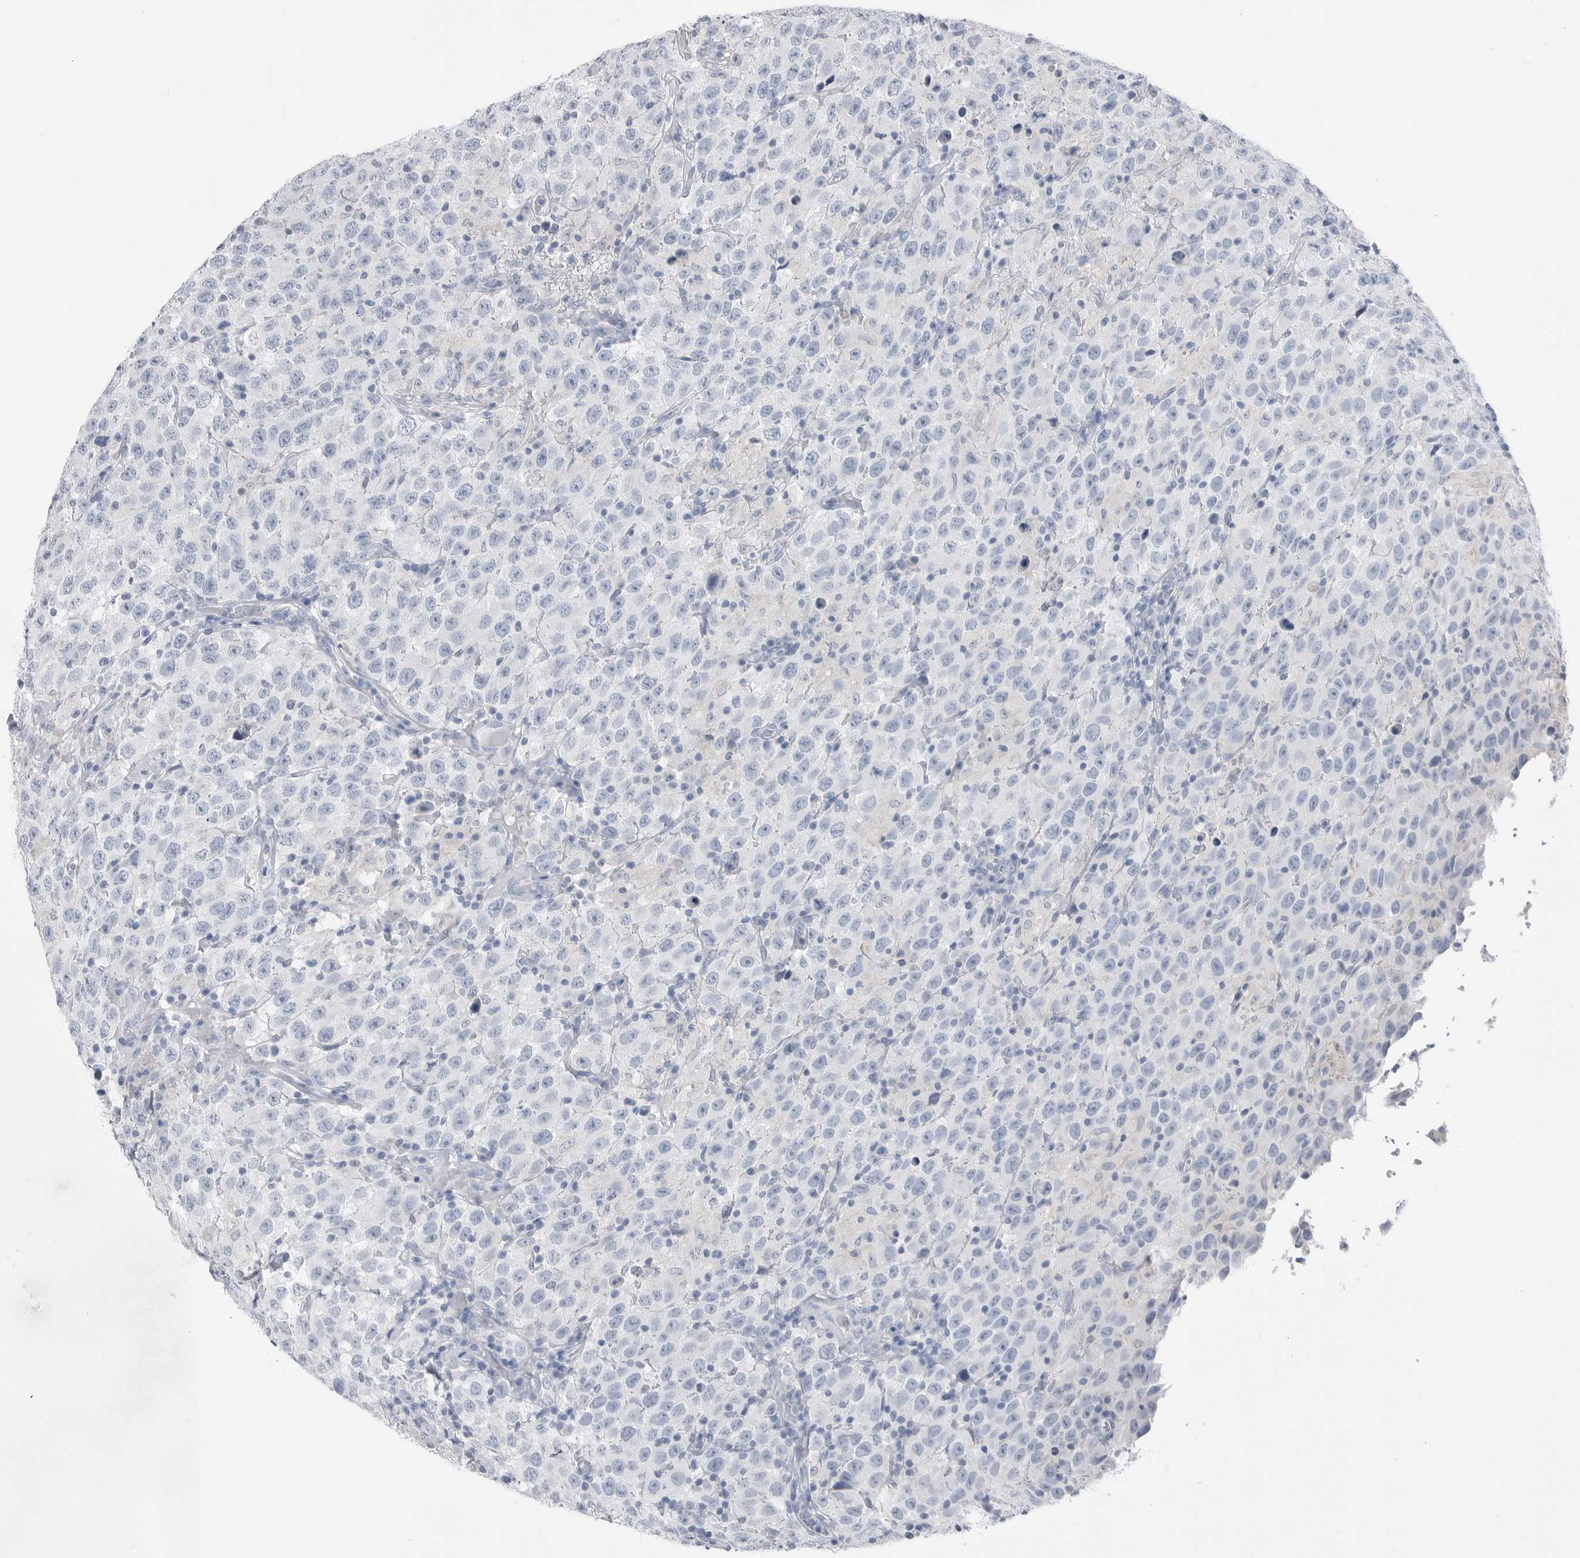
{"staining": {"intensity": "negative", "quantity": "none", "location": "none"}, "tissue": "testis cancer", "cell_type": "Tumor cells", "image_type": "cancer", "snomed": [{"axis": "morphology", "description": "Seminoma, NOS"}, {"axis": "topography", "description": "Testis"}], "caption": "Testis cancer was stained to show a protein in brown. There is no significant positivity in tumor cells. (Brightfield microscopy of DAB immunohistochemistry at high magnification).", "gene": "ABHD12", "patient": {"sex": "male", "age": 41}}